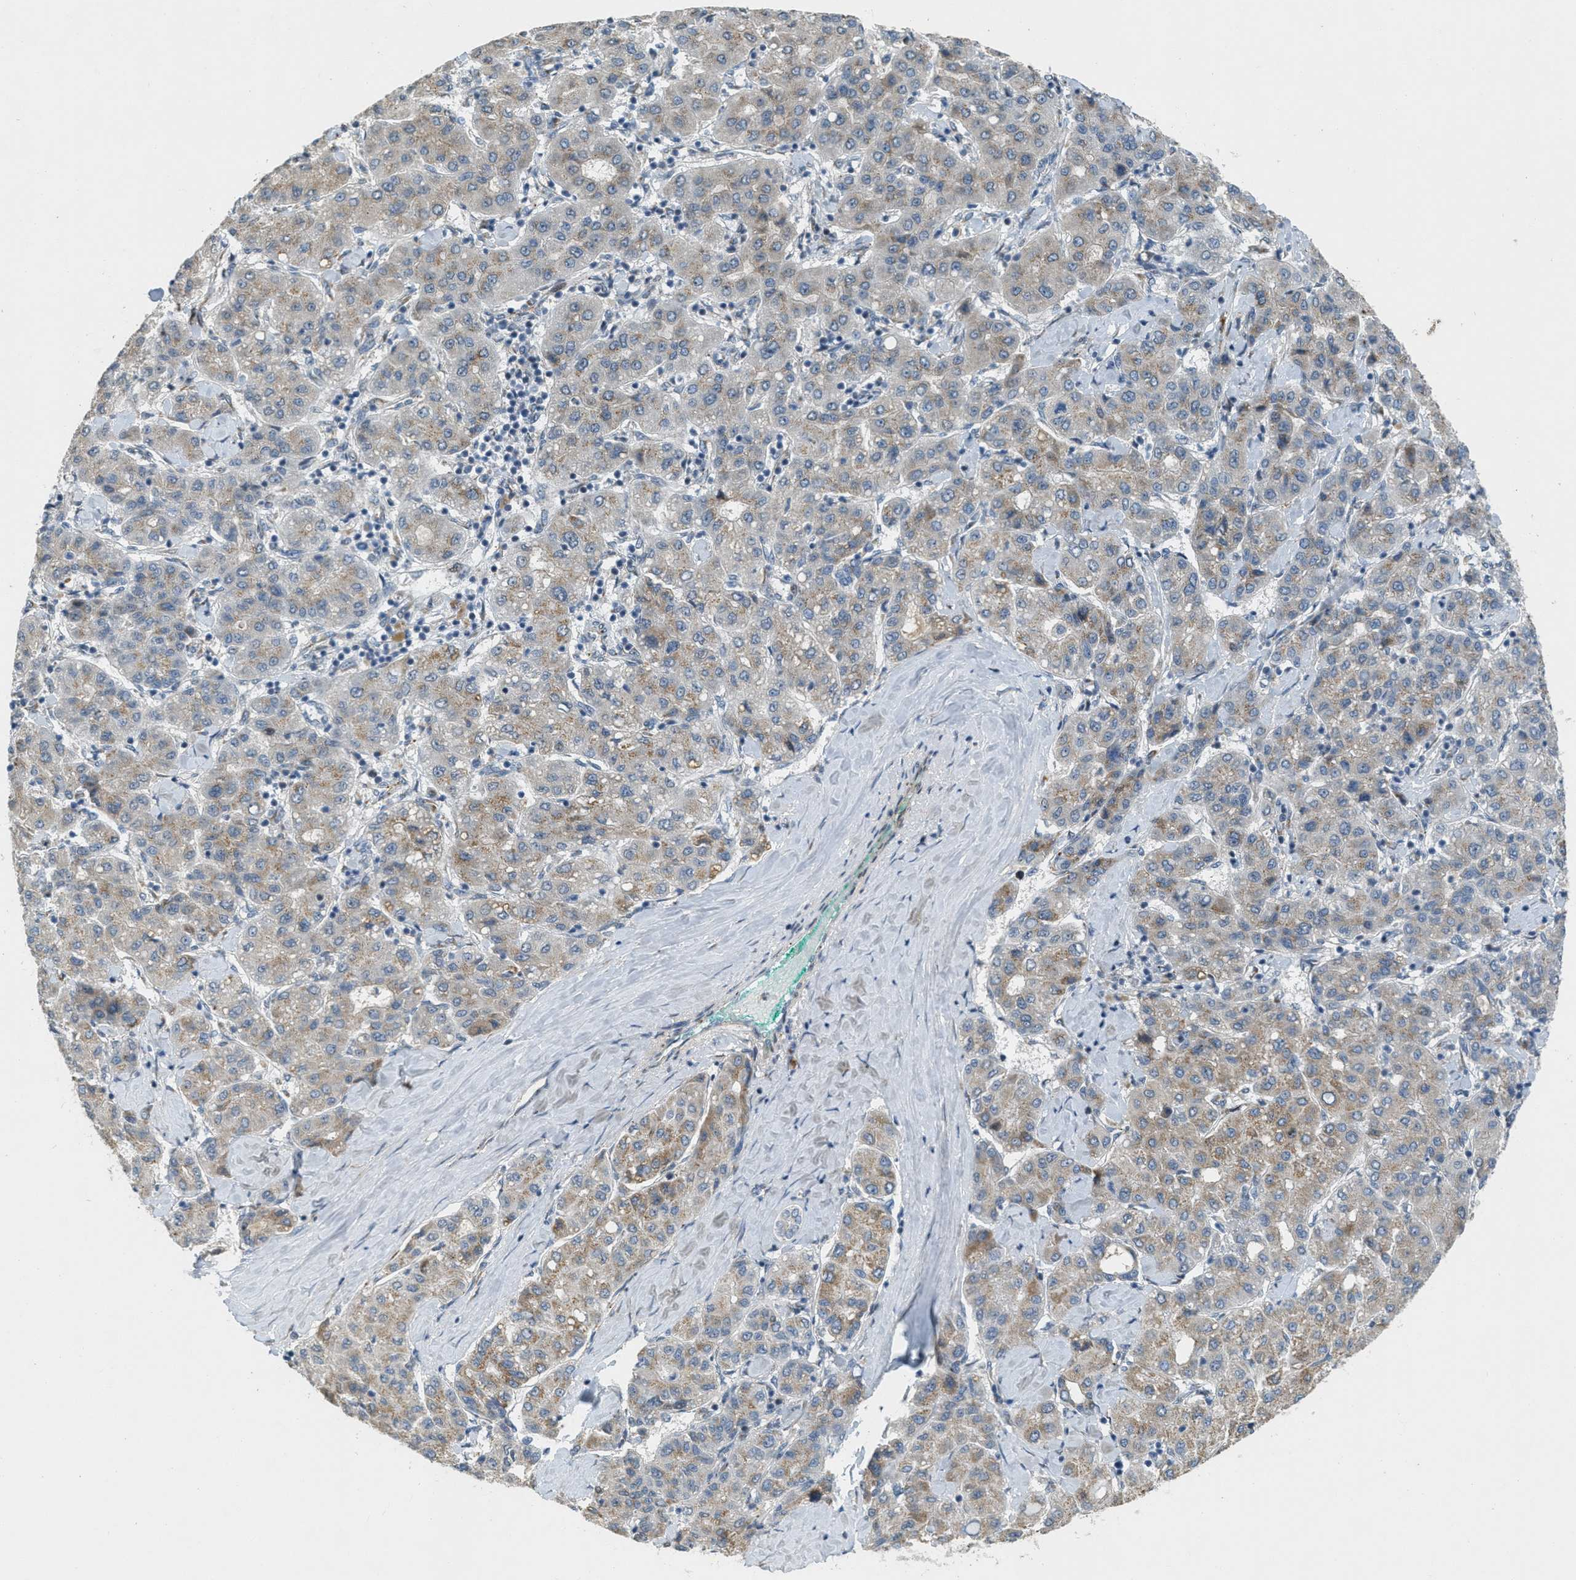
{"staining": {"intensity": "weak", "quantity": ">75%", "location": "cytoplasmic/membranous"}, "tissue": "liver cancer", "cell_type": "Tumor cells", "image_type": "cancer", "snomed": [{"axis": "morphology", "description": "Carcinoma, Hepatocellular, NOS"}, {"axis": "topography", "description": "Liver"}], "caption": "Weak cytoplasmic/membranous expression for a protein is present in approximately >75% of tumor cells of liver cancer (hepatocellular carcinoma) using immunohistochemistry (IHC).", "gene": "ZFPL1", "patient": {"sex": "male", "age": 65}}